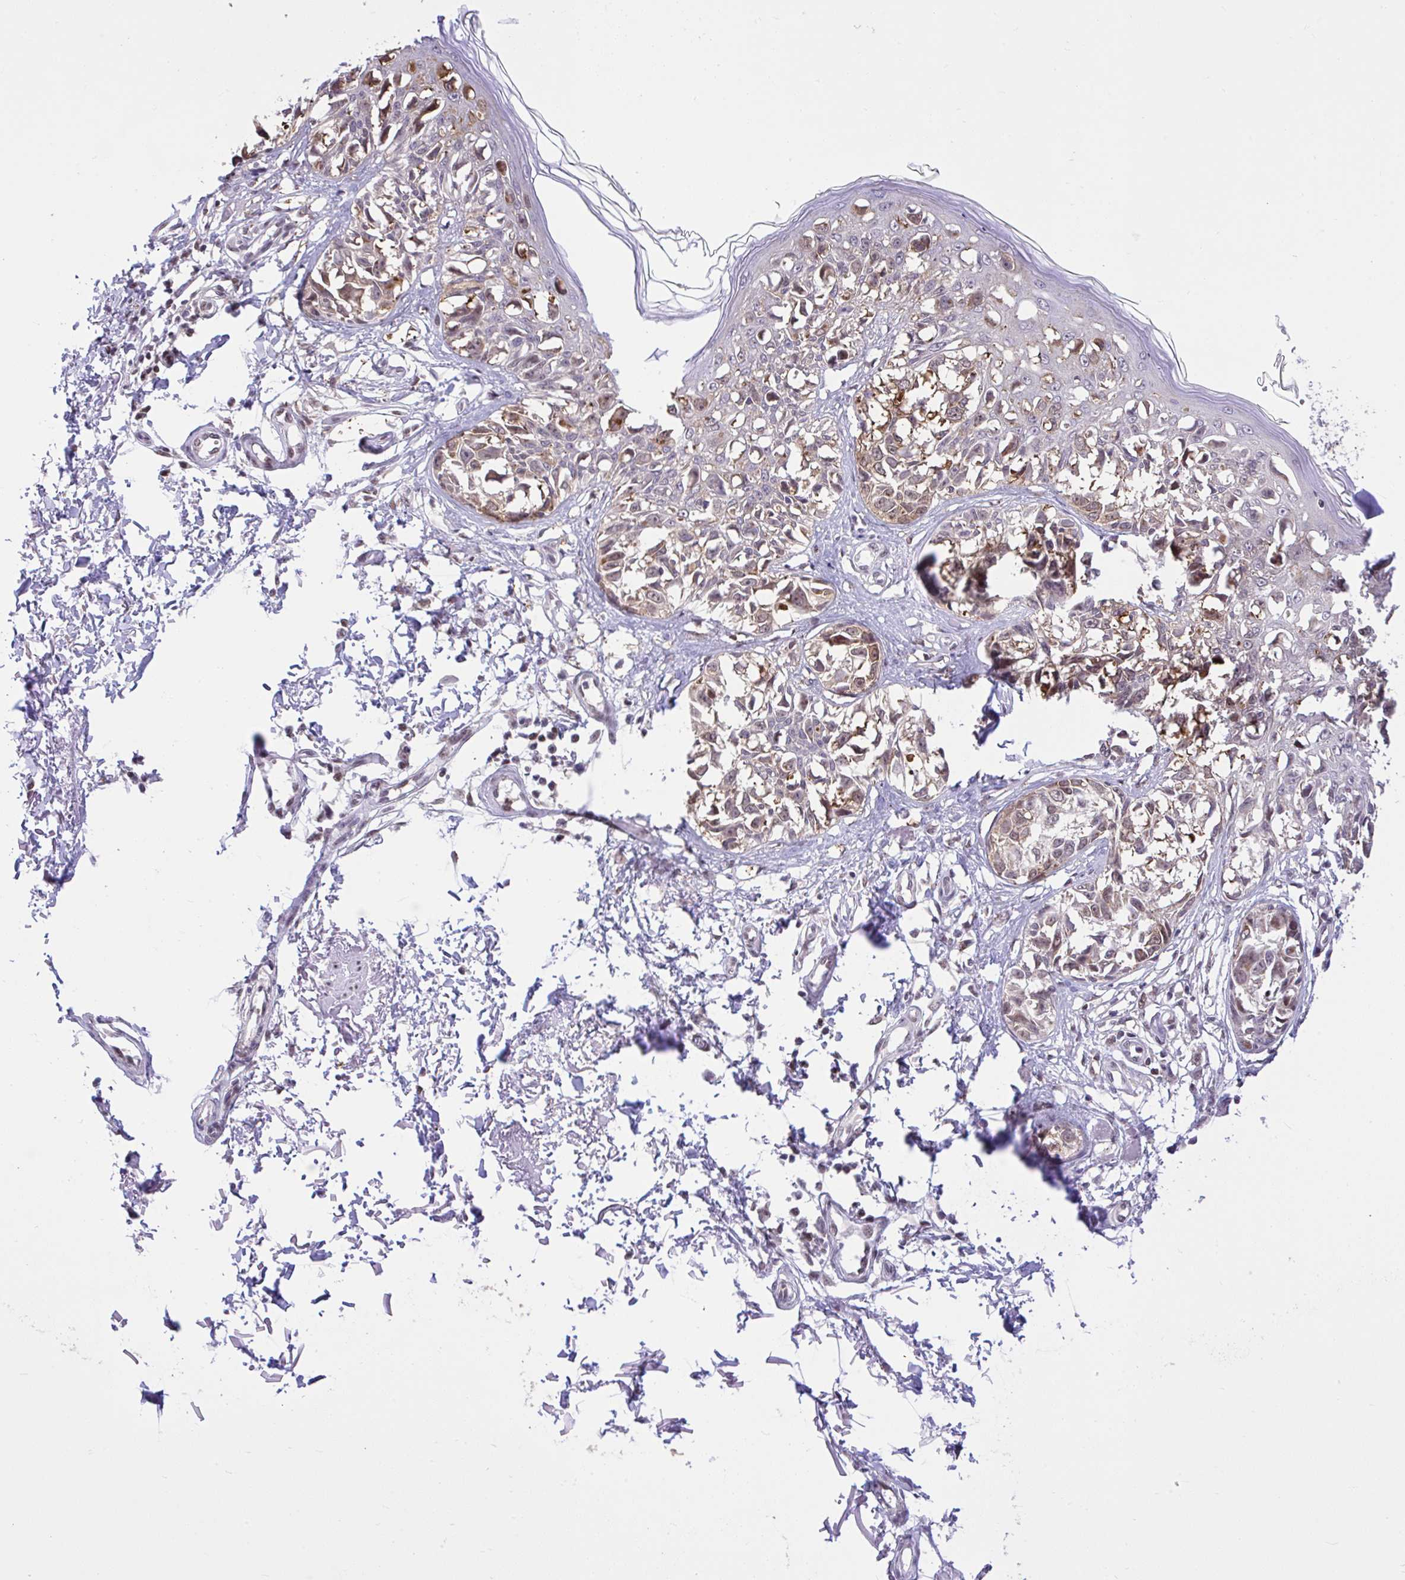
{"staining": {"intensity": "weak", "quantity": ">75%", "location": "cytoplasmic/membranous,nuclear"}, "tissue": "melanoma", "cell_type": "Tumor cells", "image_type": "cancer", "snomed": [{"axis": "morphology", "description": "Malignant melanoma, NOS"}, {"axis": "topography", "description": "Skin"}], "caption": "The photomicrograph exhibits immunohistochemical staining of malignant melanoma. There is weak cytoplasmic/membranous and nuclear expression is present in approximately >75% of tumor cells.", "gene": "GLIS3", "patient": {"sex": "male", "age": 73}}